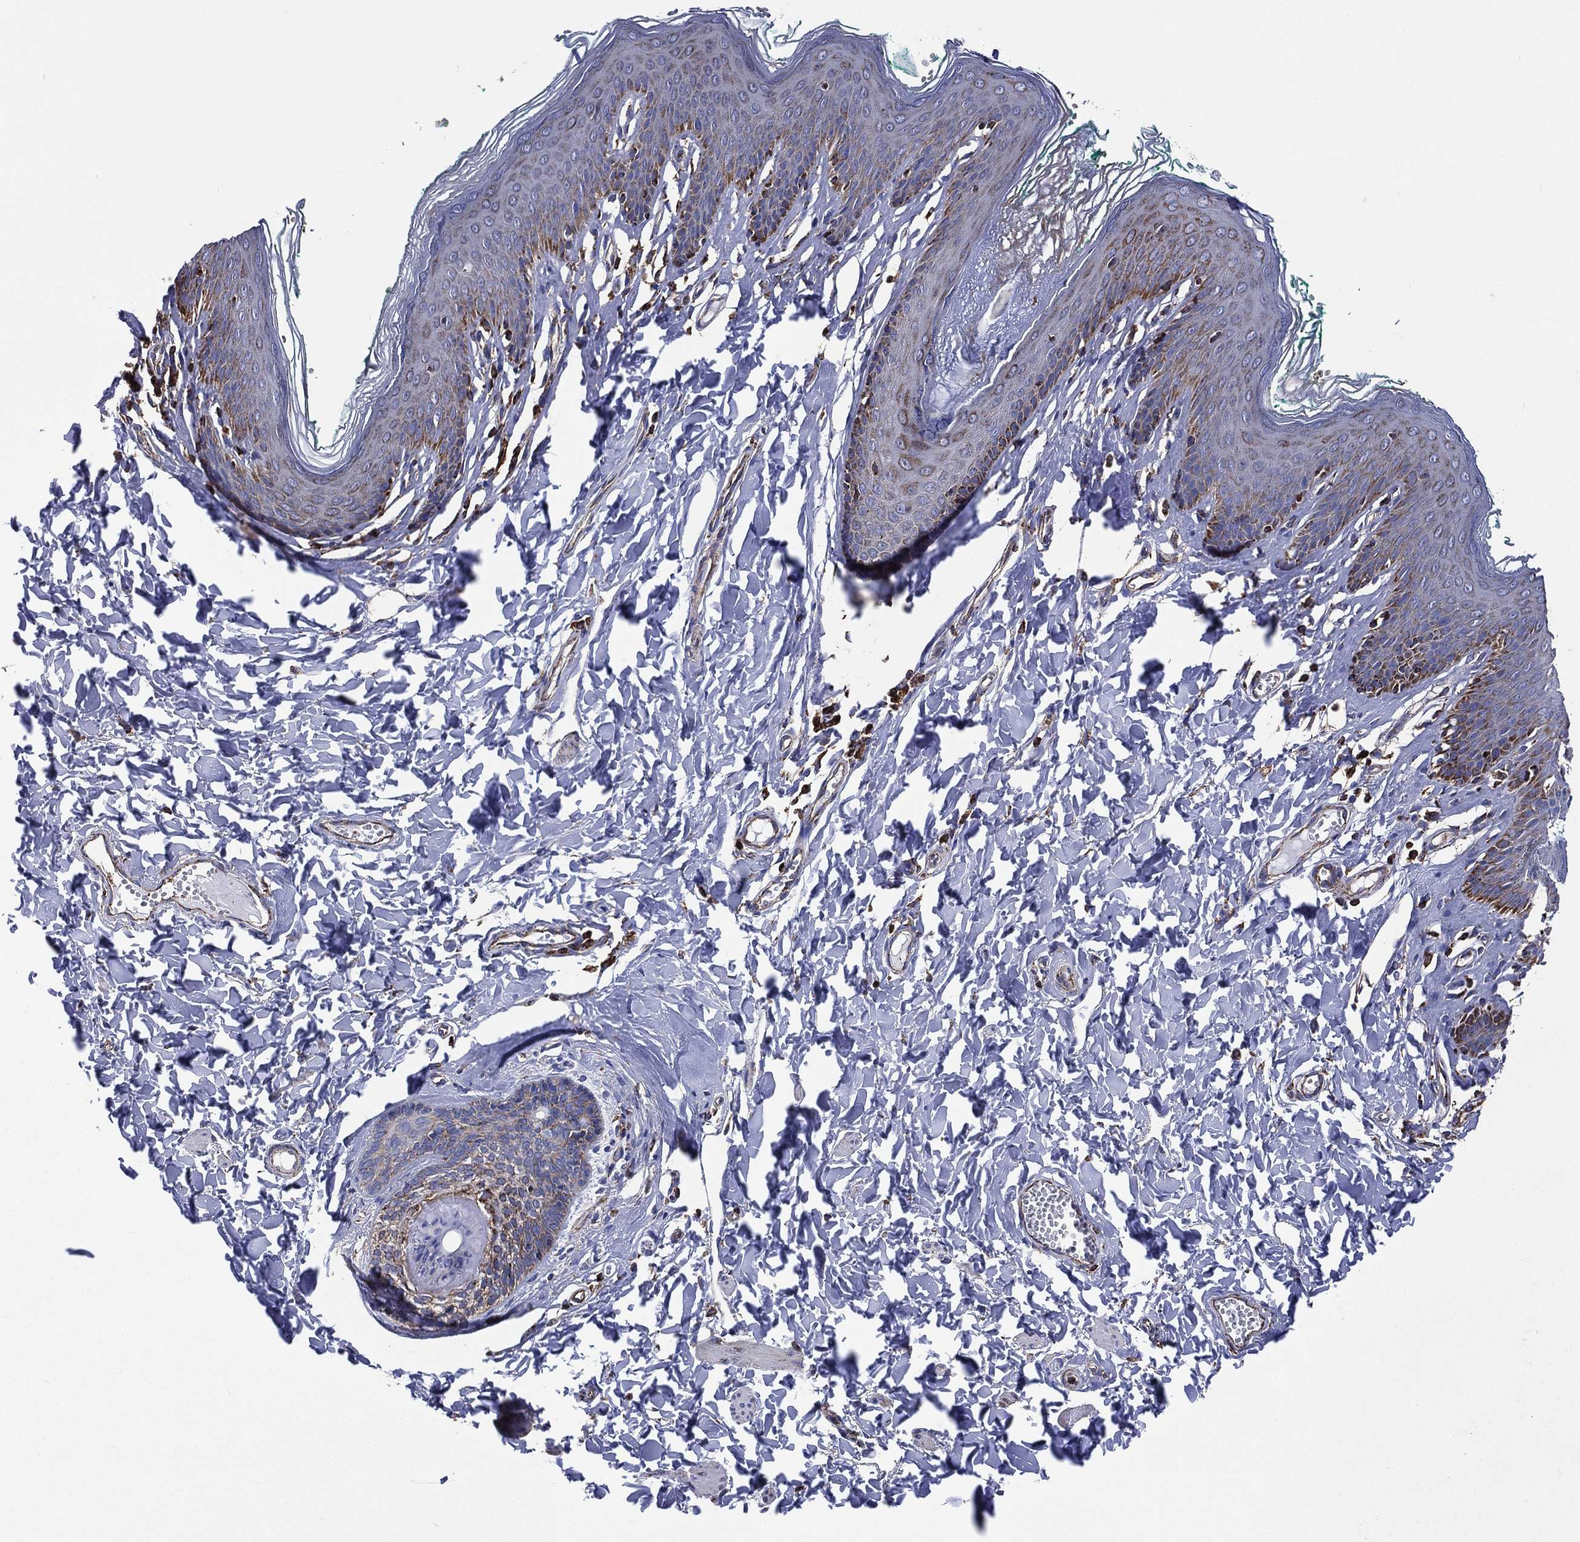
{"staining": {"intensity": "strong", "quantity": "25%-75%", "location": "cytoplasmic/membranous"}, "tissue": "skin", "cell_type": "Epidermal cells", "image_type": "normal", "snomed": [{"axis": "morphology", "description": "Normal tissue, NOS"}, {"axis": "topography", "description": "Vulva"}], "caption": "IHC (DAB) staining of normal skin reveals strong cytoplasmic/membranous protein positivity in approximately 25%-75% of epidermal cells. The staining was performed using DAB, with brown indicating positive protein expression. Nuclei are stained blue with hematoxylin.", "gene": "ANKRD37", "patient": {"sex": "female", "age": 66}}